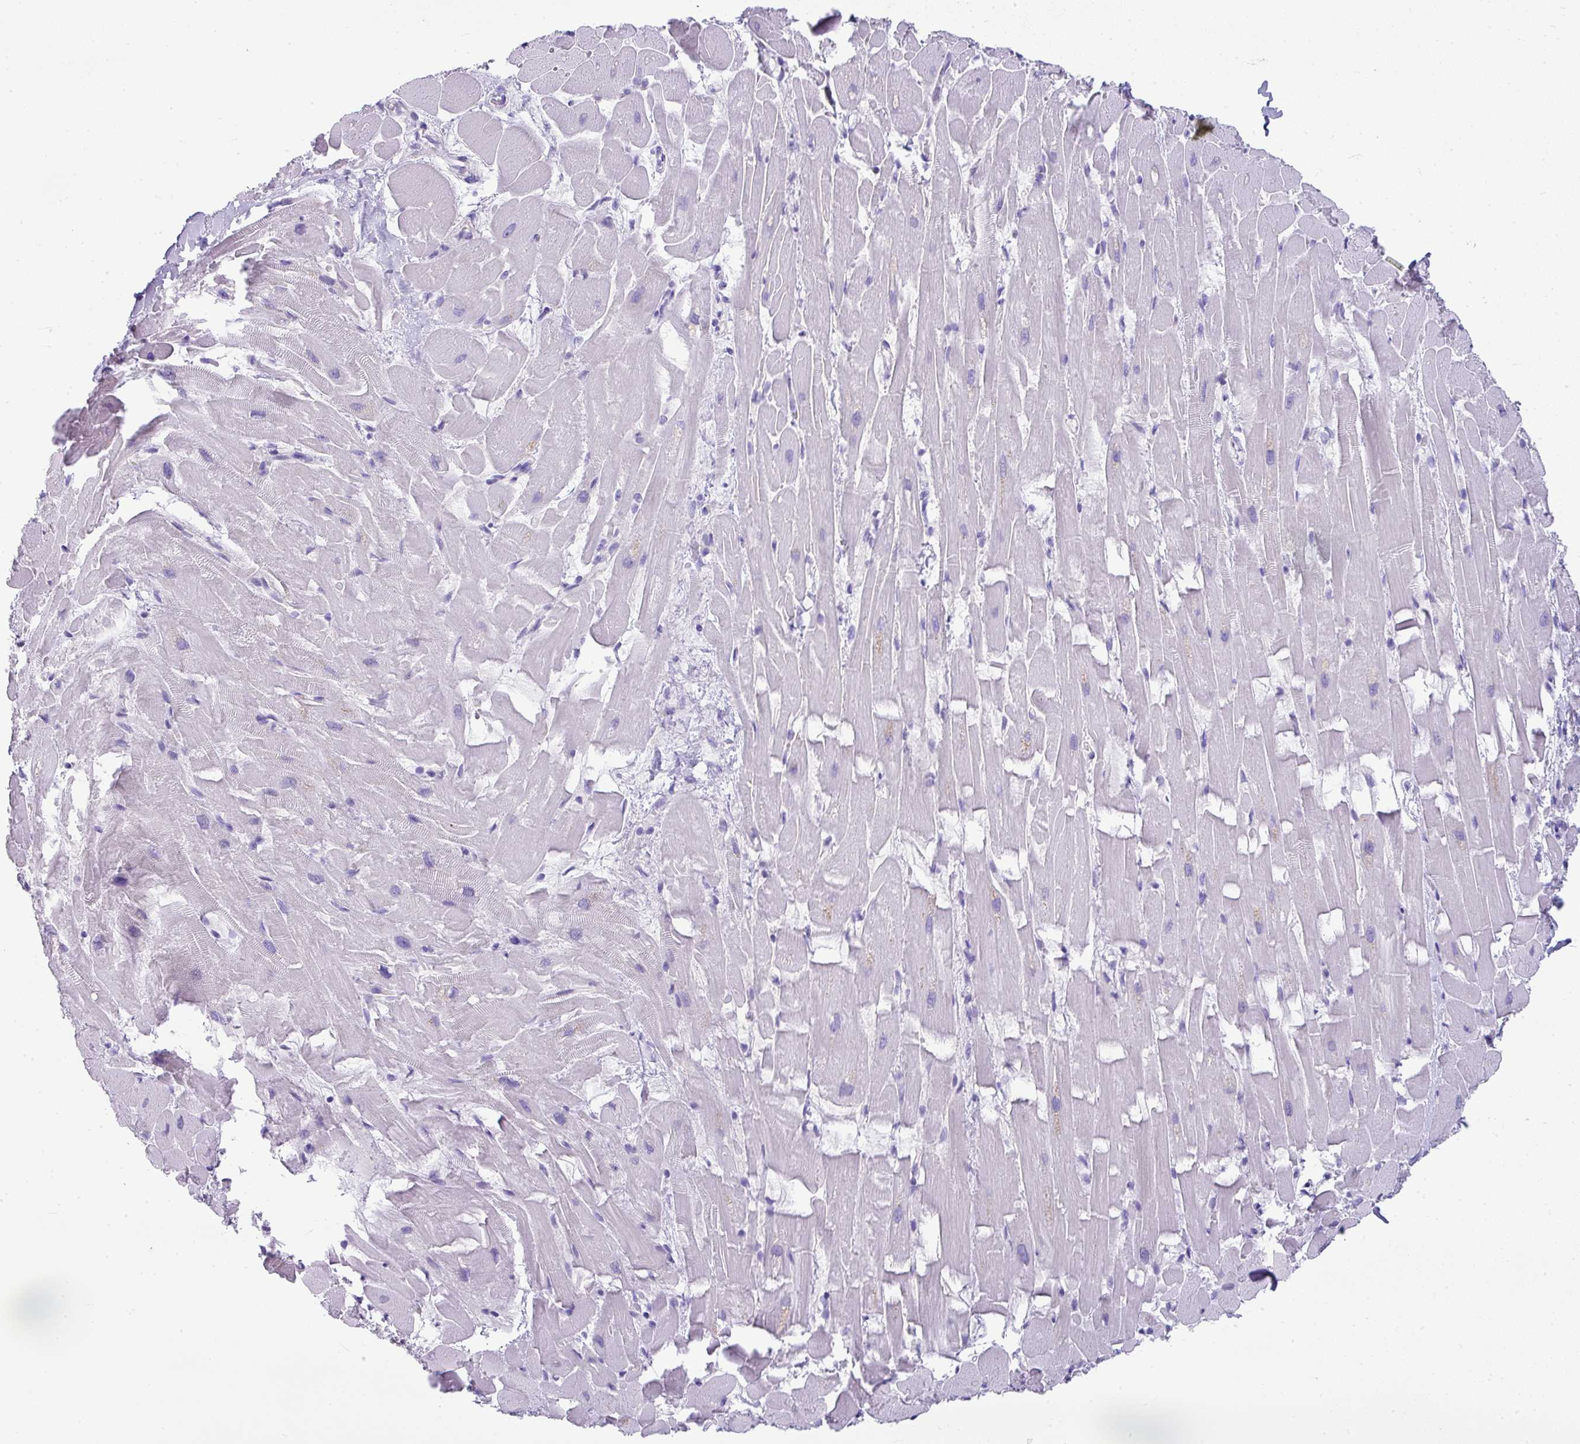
{"staining": {"intensity": "negative", "quantity": "none", "location": "none"}, "tissue": "heart muscle", "cell_type": "Cardiomyocytes", "image_type": "normal", "snomed": [{"axis": "morphology", "description": "Normal tissue, NOS"}, {"axis": "topography", "description": "Heart"}], "caption": "Cardiomyocytes show no significant protein expression in unremarkable heart muscle.", "gene": "ZNF568", "patient": {"sex": "male", "age": 37}}